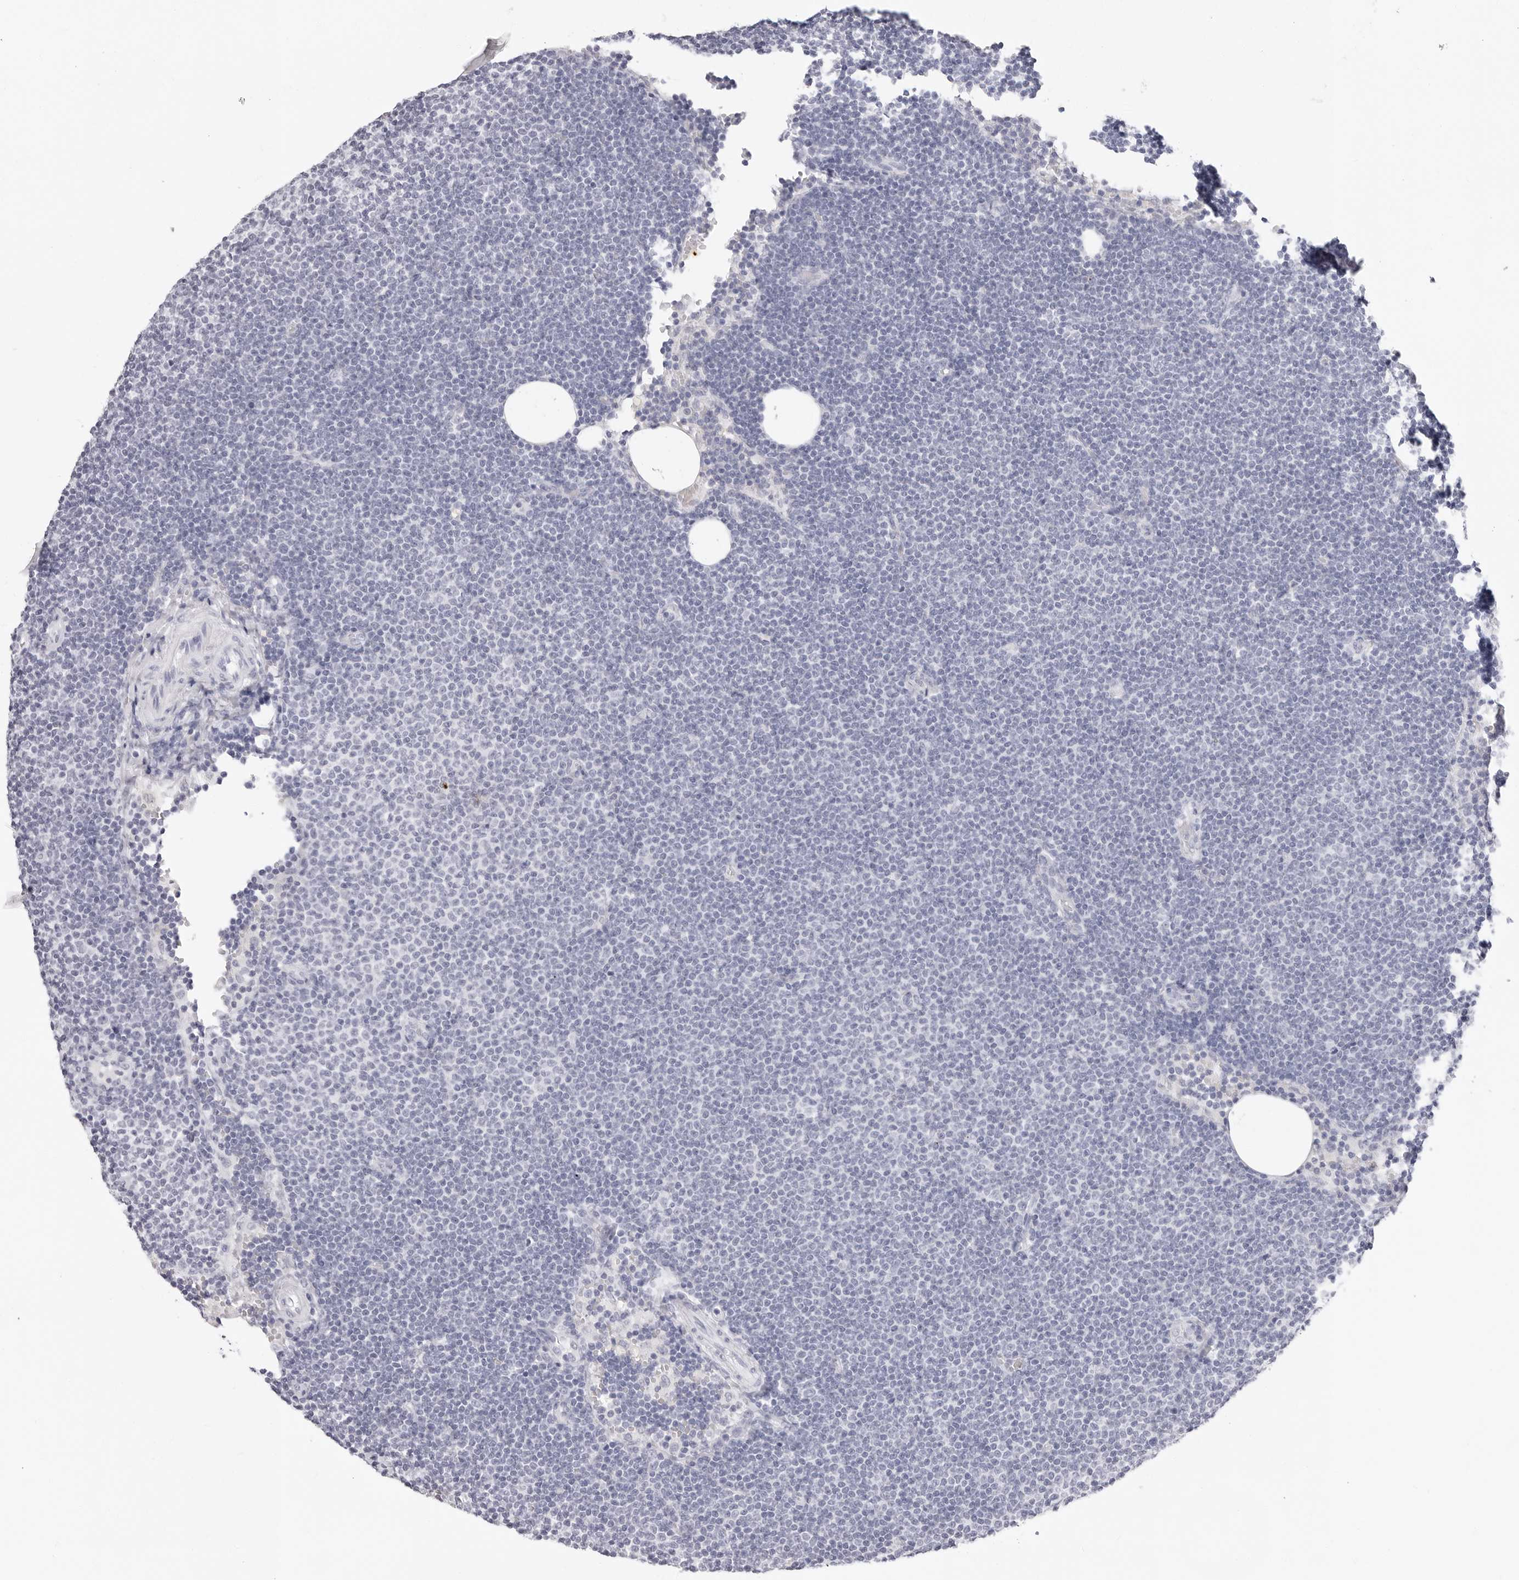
{"staining": {"intensity": "negative", "quantity": "none", "location": "none"}, "tissue": "lymphoma", "cell_type": "Tumor cells", "image_type": "cancer", "snomed": [{"axis": "morphology", "description": "Malignant lymphoma, non-Hodgkin's type, Low grade"}, {"axis": "topography", "description": "Lymph node"}], "caption": "Immunohistochemistry (IHC) image of malignant lymphoma, non-Hodgkin's type (low-grade) stained for a protein (brown), which shows no expression in tumor cells.", "gene": "CST5", "patient": {"sex": "female", "age": 53}}